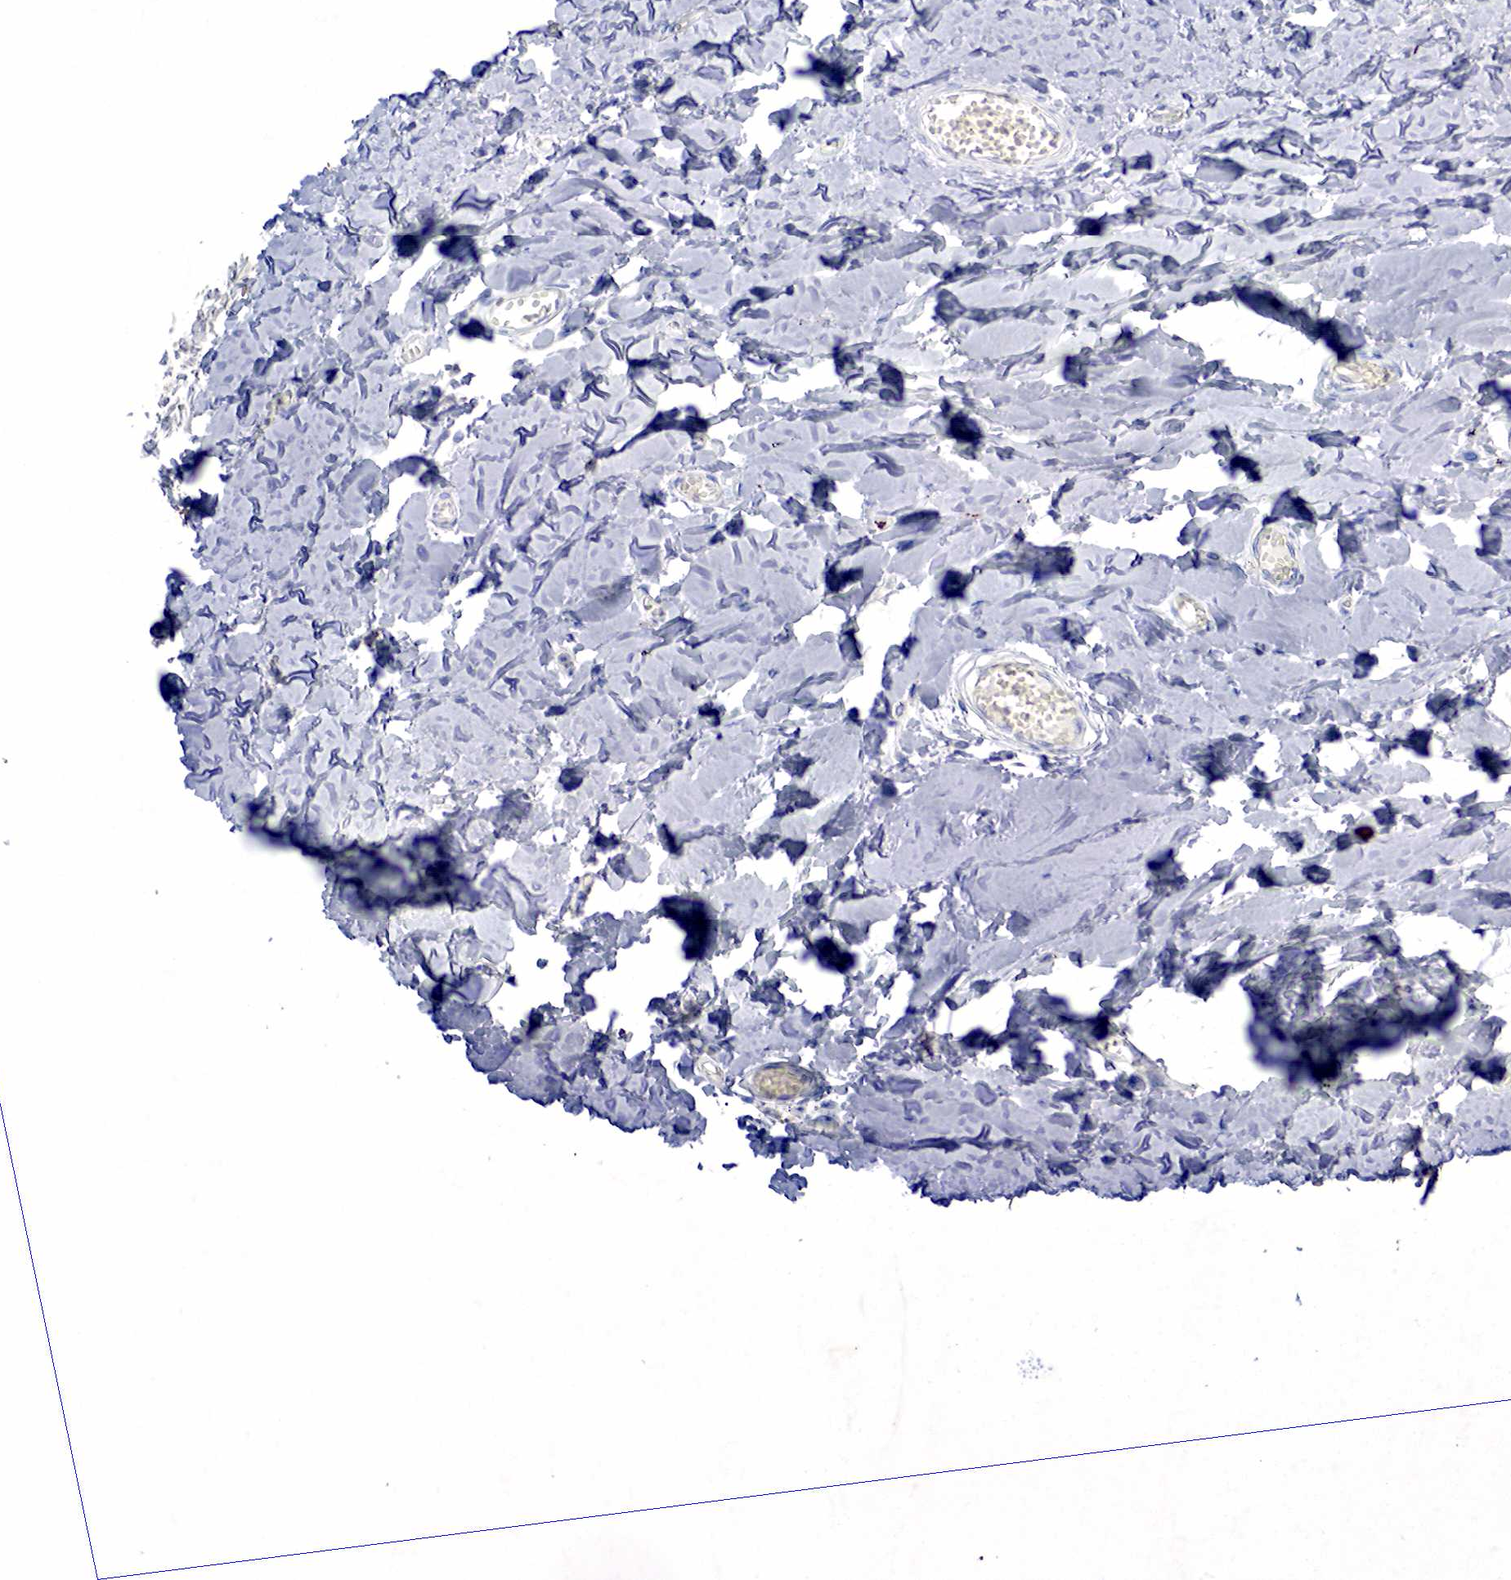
{"staining": {"intensity": "weak", "quantity": "<25%", "location": "cytoplasmic/membranous"}, "tissue": "adipose tissue", "cell_type": "Adipocytes", "image_type": "normal", "snomed": [{"axis": "morphology", "description": "Normal tissue, NOS"}, {"axis": "morphology", "description": "Sarcoma, NOS"}, {"axis": "topography", "description": "Skin"}, {"axis": "topography", "description": "Soft tissue"}], "caption": "This is a photomicrograph of immunohistochemistry staining of normal adipose tissue, which shows no positivity in adipocytes.", "gene": "SYP", "patient": {"sex": "female", "age": 51}}